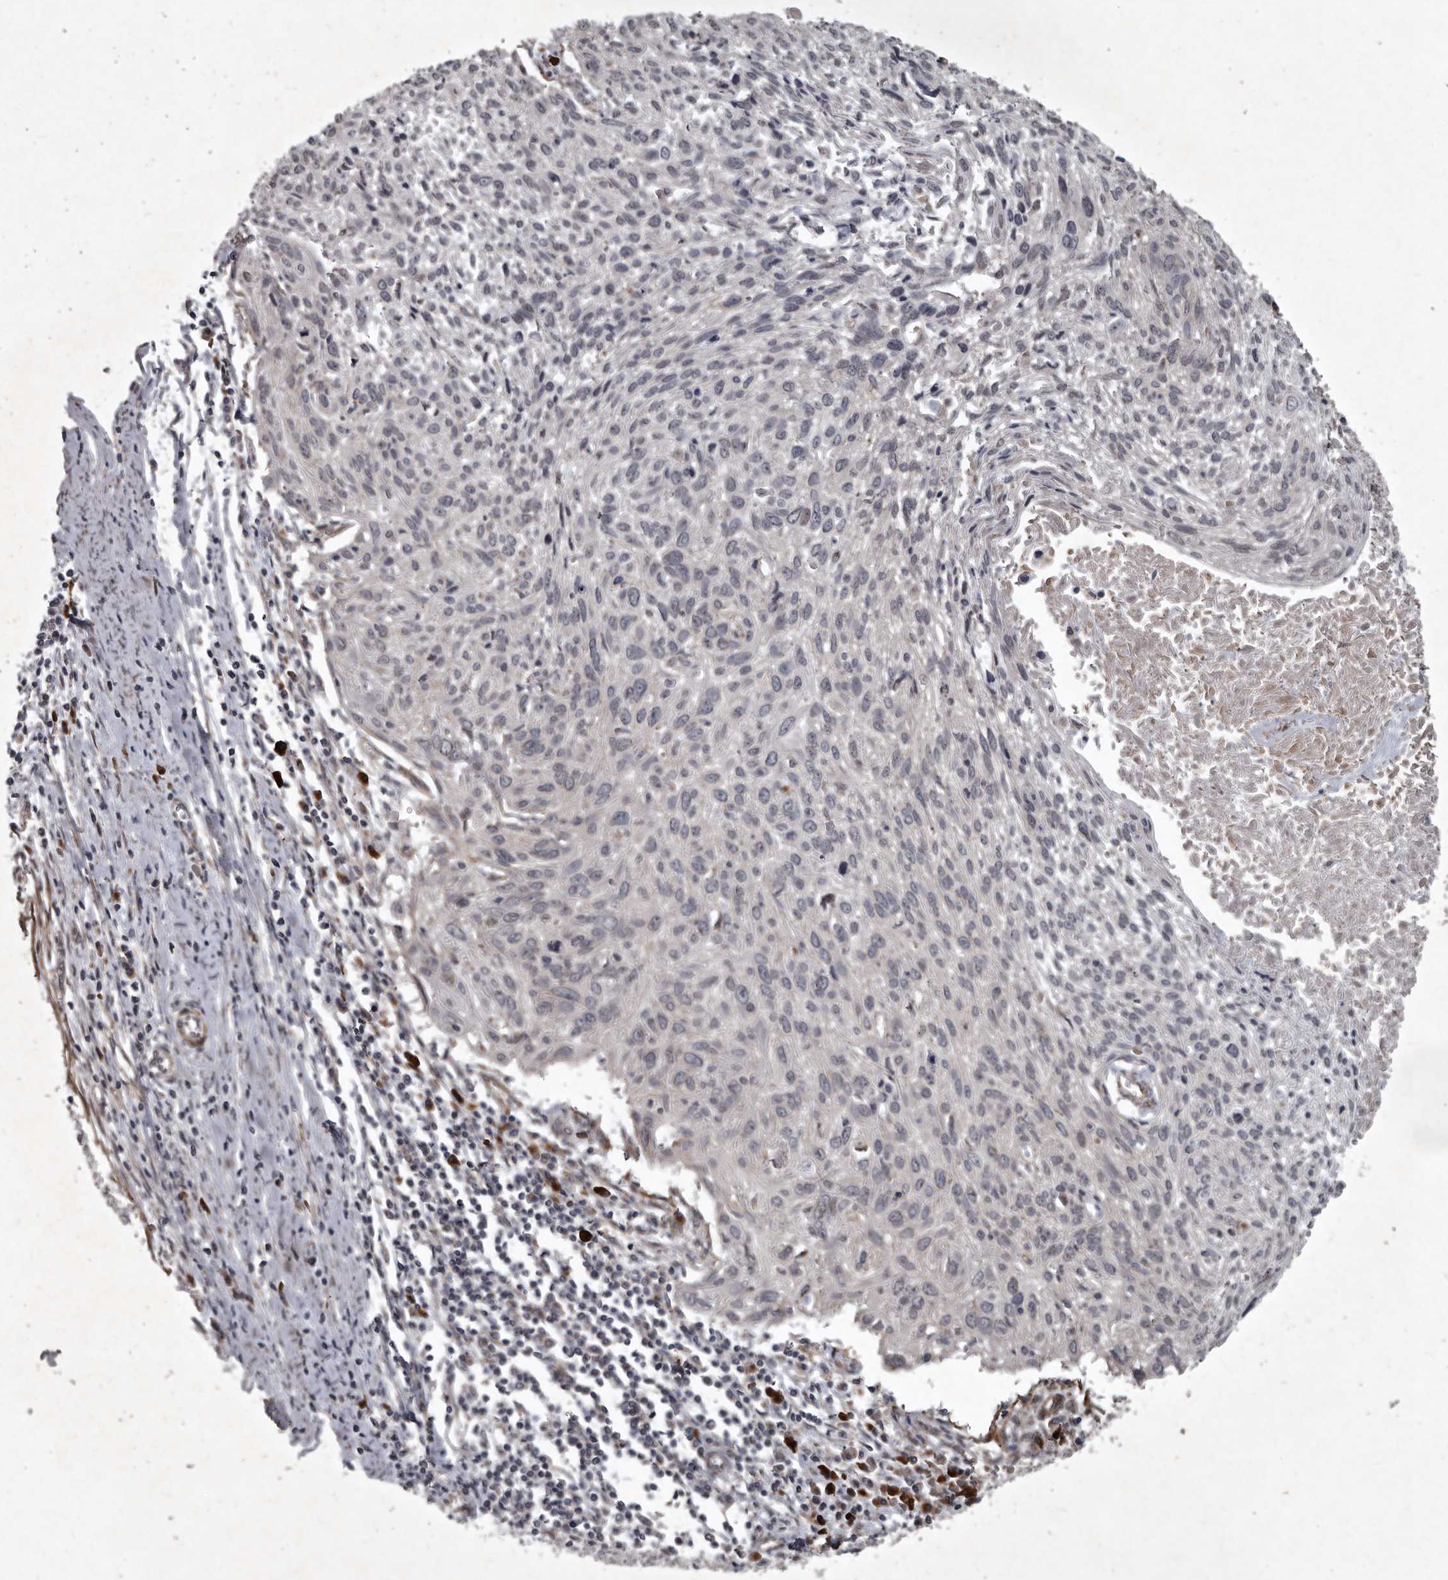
{"staining": {"intensity": "negative", "quantity": "none", "location": "none"}, "tissue": "cervical cancer", "cell_type": "Tumor cells", "image_type": "cancer", "snomed": [{"axis": "morphology", "description": "Squamous cell carcinoma, NOS"}, {"axis": "topography", "description": "Cervix"}], "caption": "An image of cervical cancer (squamous cell carcinoma) stained for a protein reveals no brown staining in tumor cells.", "gene": "MRPS15", "patient": {"sex": "female", "age": 51}}